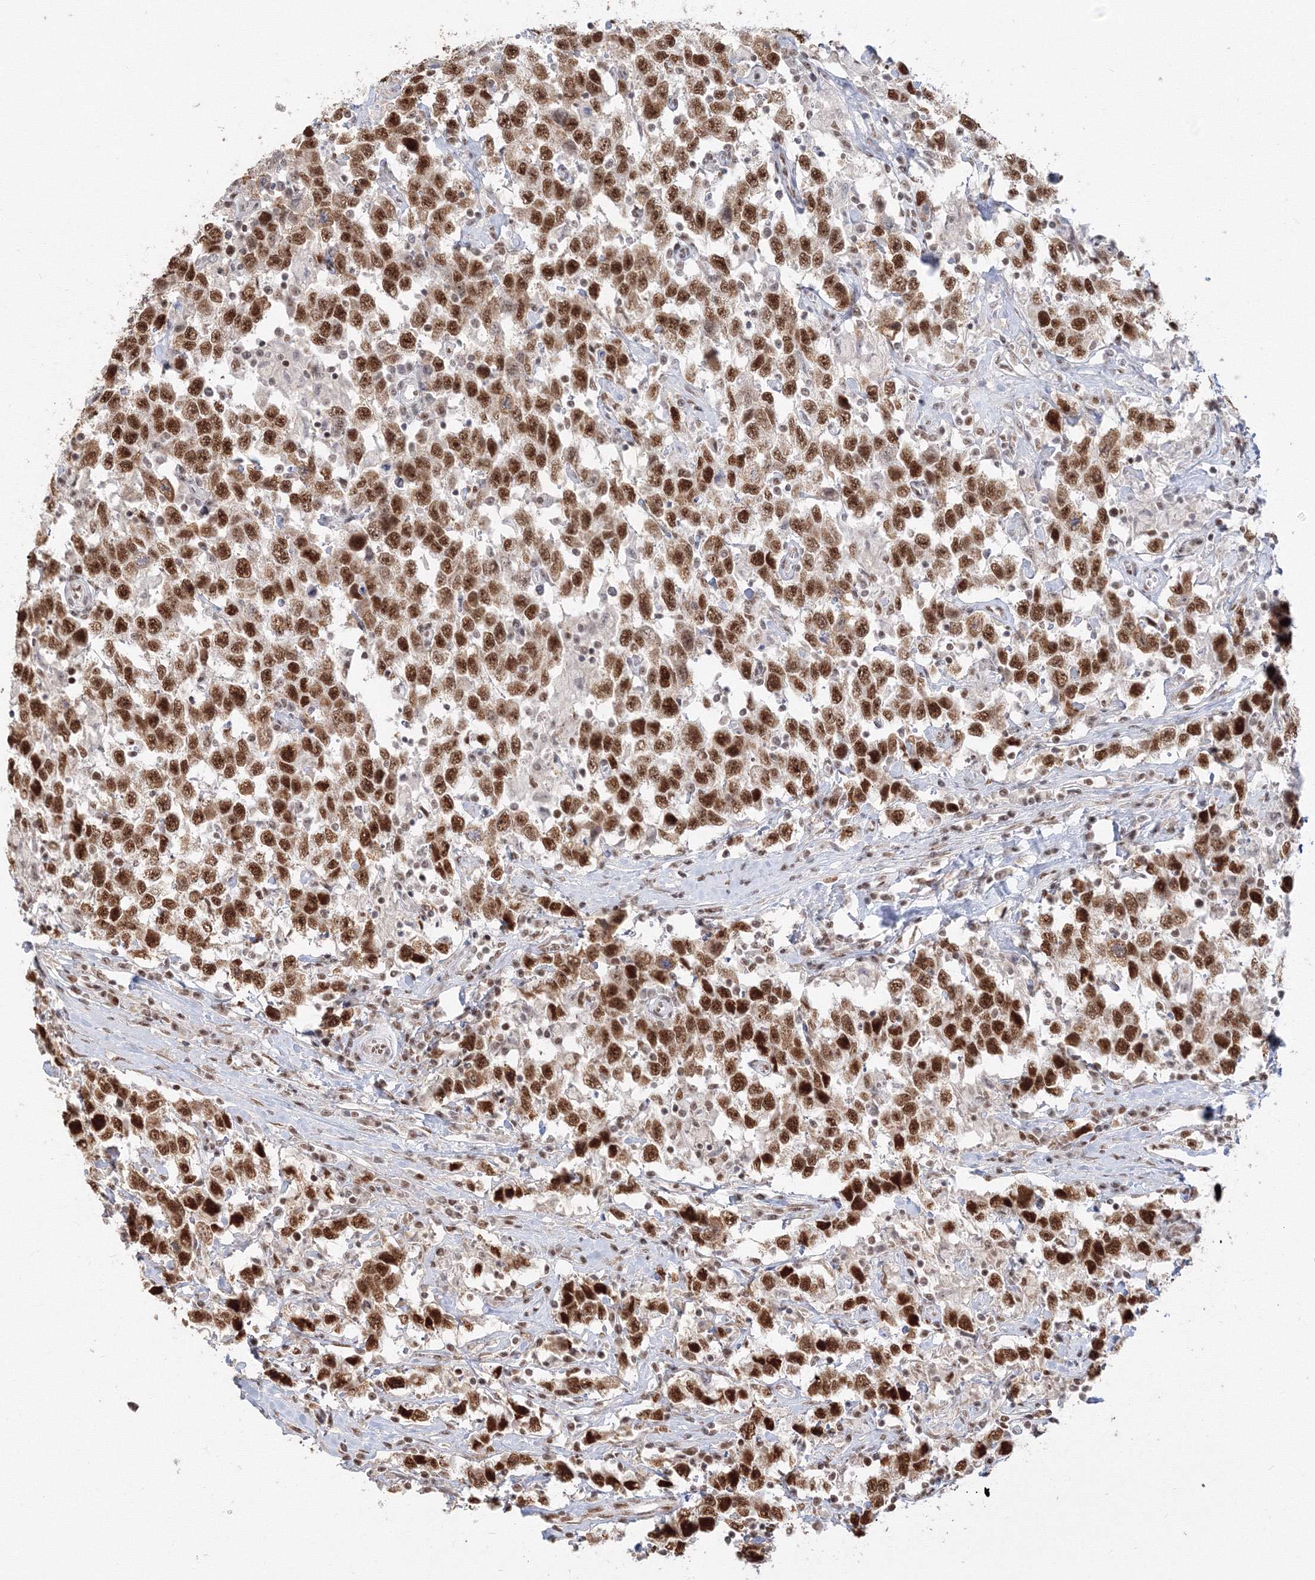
{"staining": {"intensity": "strong", "quantity": ">75%", "location": "nuclear"}, "tissue": "testis cancer", "cell_type": "Tumor cells", "image_type": "cancer", "snomed": [{"axis": "morphology", "description": "Seminoma, NOS"}, {"axis": "topography", "description": "Testis"}], "caption": "Brown immunohistochemical staining in human testis cancer shows strong nuclear positivity in approximately >75% of tumor cells.", "gene": "PPP4R2", "patient": {"sex": "male", "age": 41}}